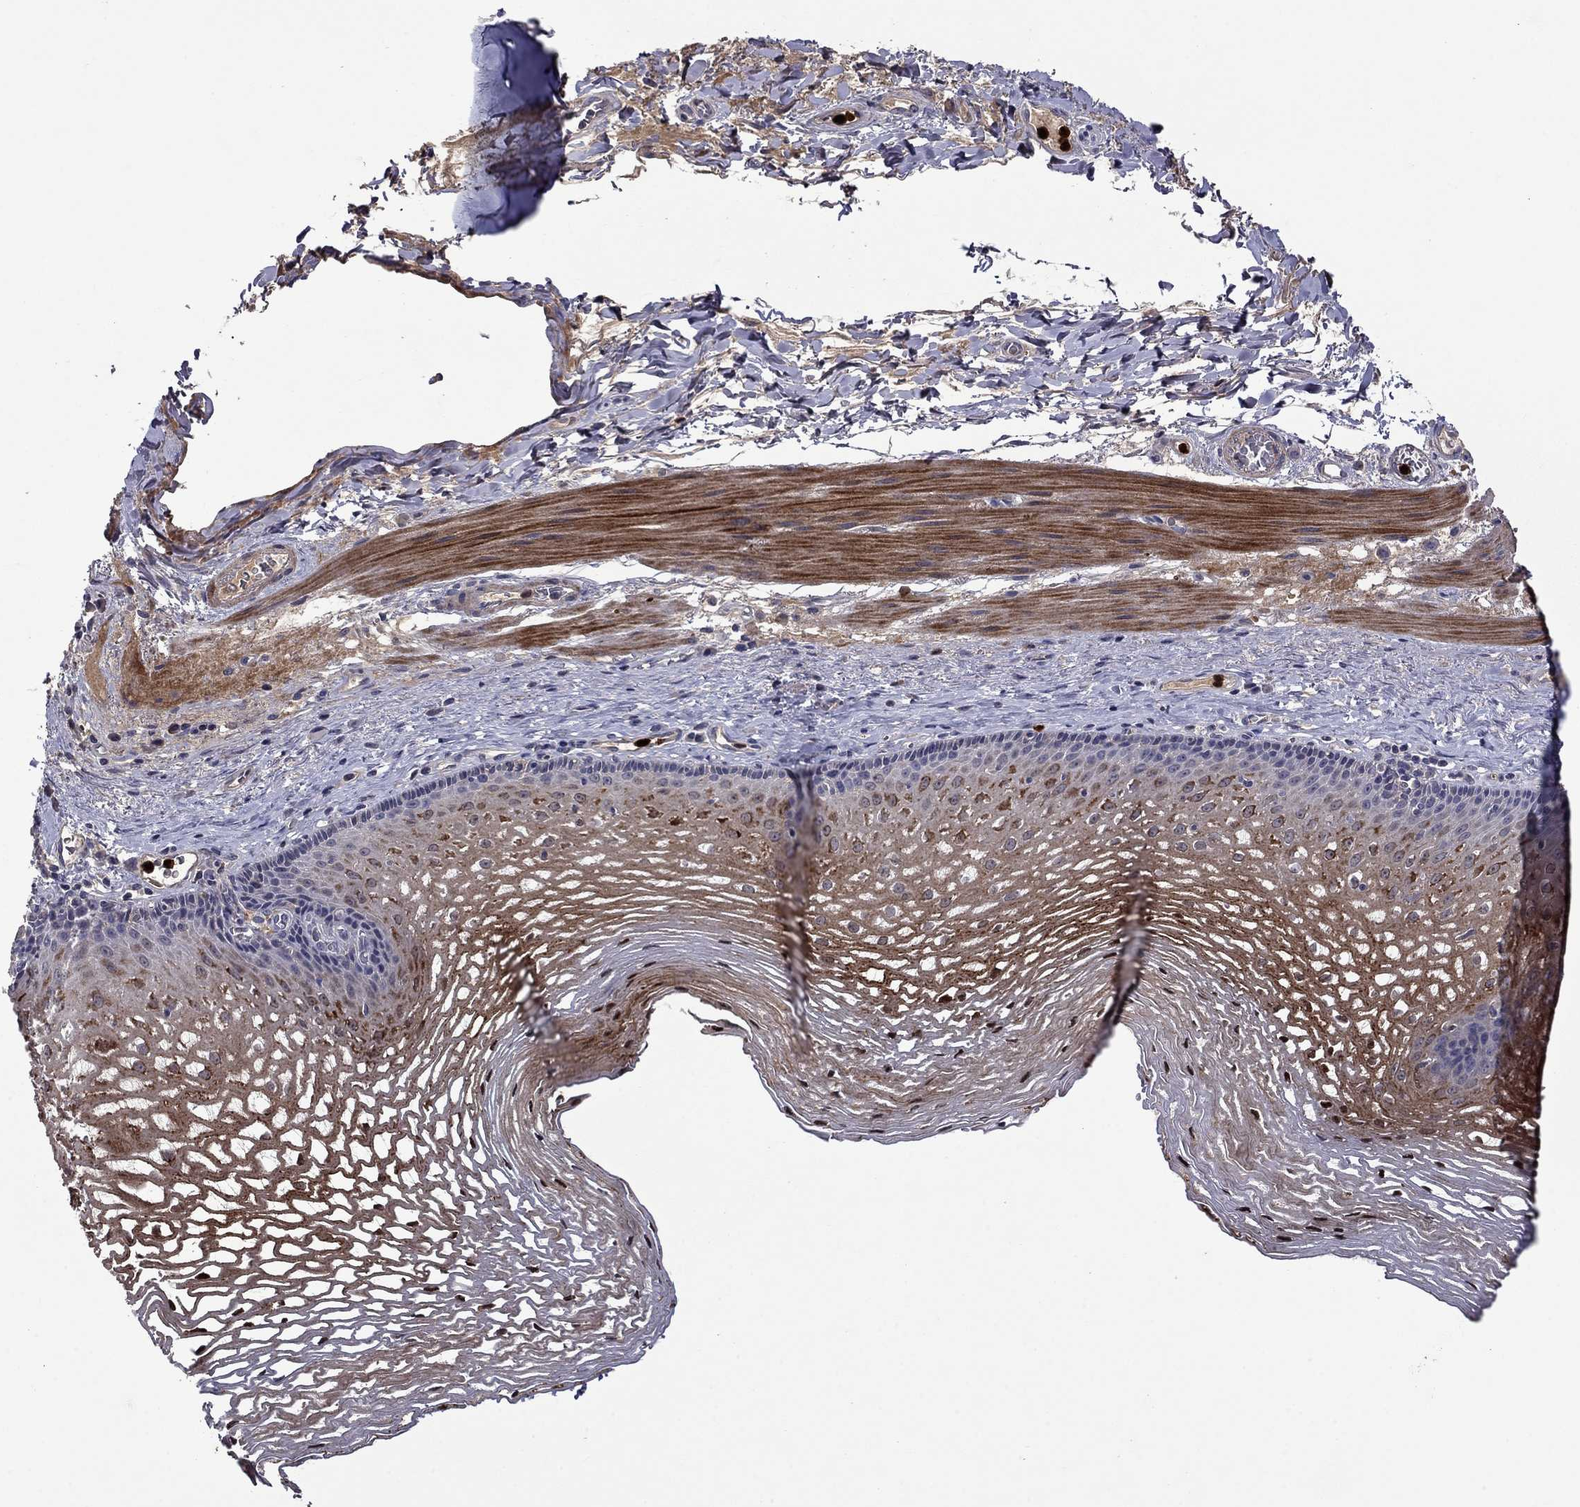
{"staining": {"intensity": "strong", "quantity": "25%-75%", "location": "cytoplasmic/membranous,nuclear"}, "tissue": "esophagus", "cell_type": "Squamous epithelial cells", "image_type": "normal", "snomed": [{"axis": "morphology", "description": "Normal tissue, NOS"}, {"axis": "topography", "description": "Esophagus"}], "caption": "Strong cytoplasmic/membranous,nuclear protein positivity is identified in about 25%-75% of squamous epithelial cells in esophagus. The staining was performed using DAB to visualize the protein expression in brown, while the nuclei were stained in blue with hematoxylin (Magnification: 20x).", "gene": "SATB1", "patient": {"sex": "male", "age": 76}}